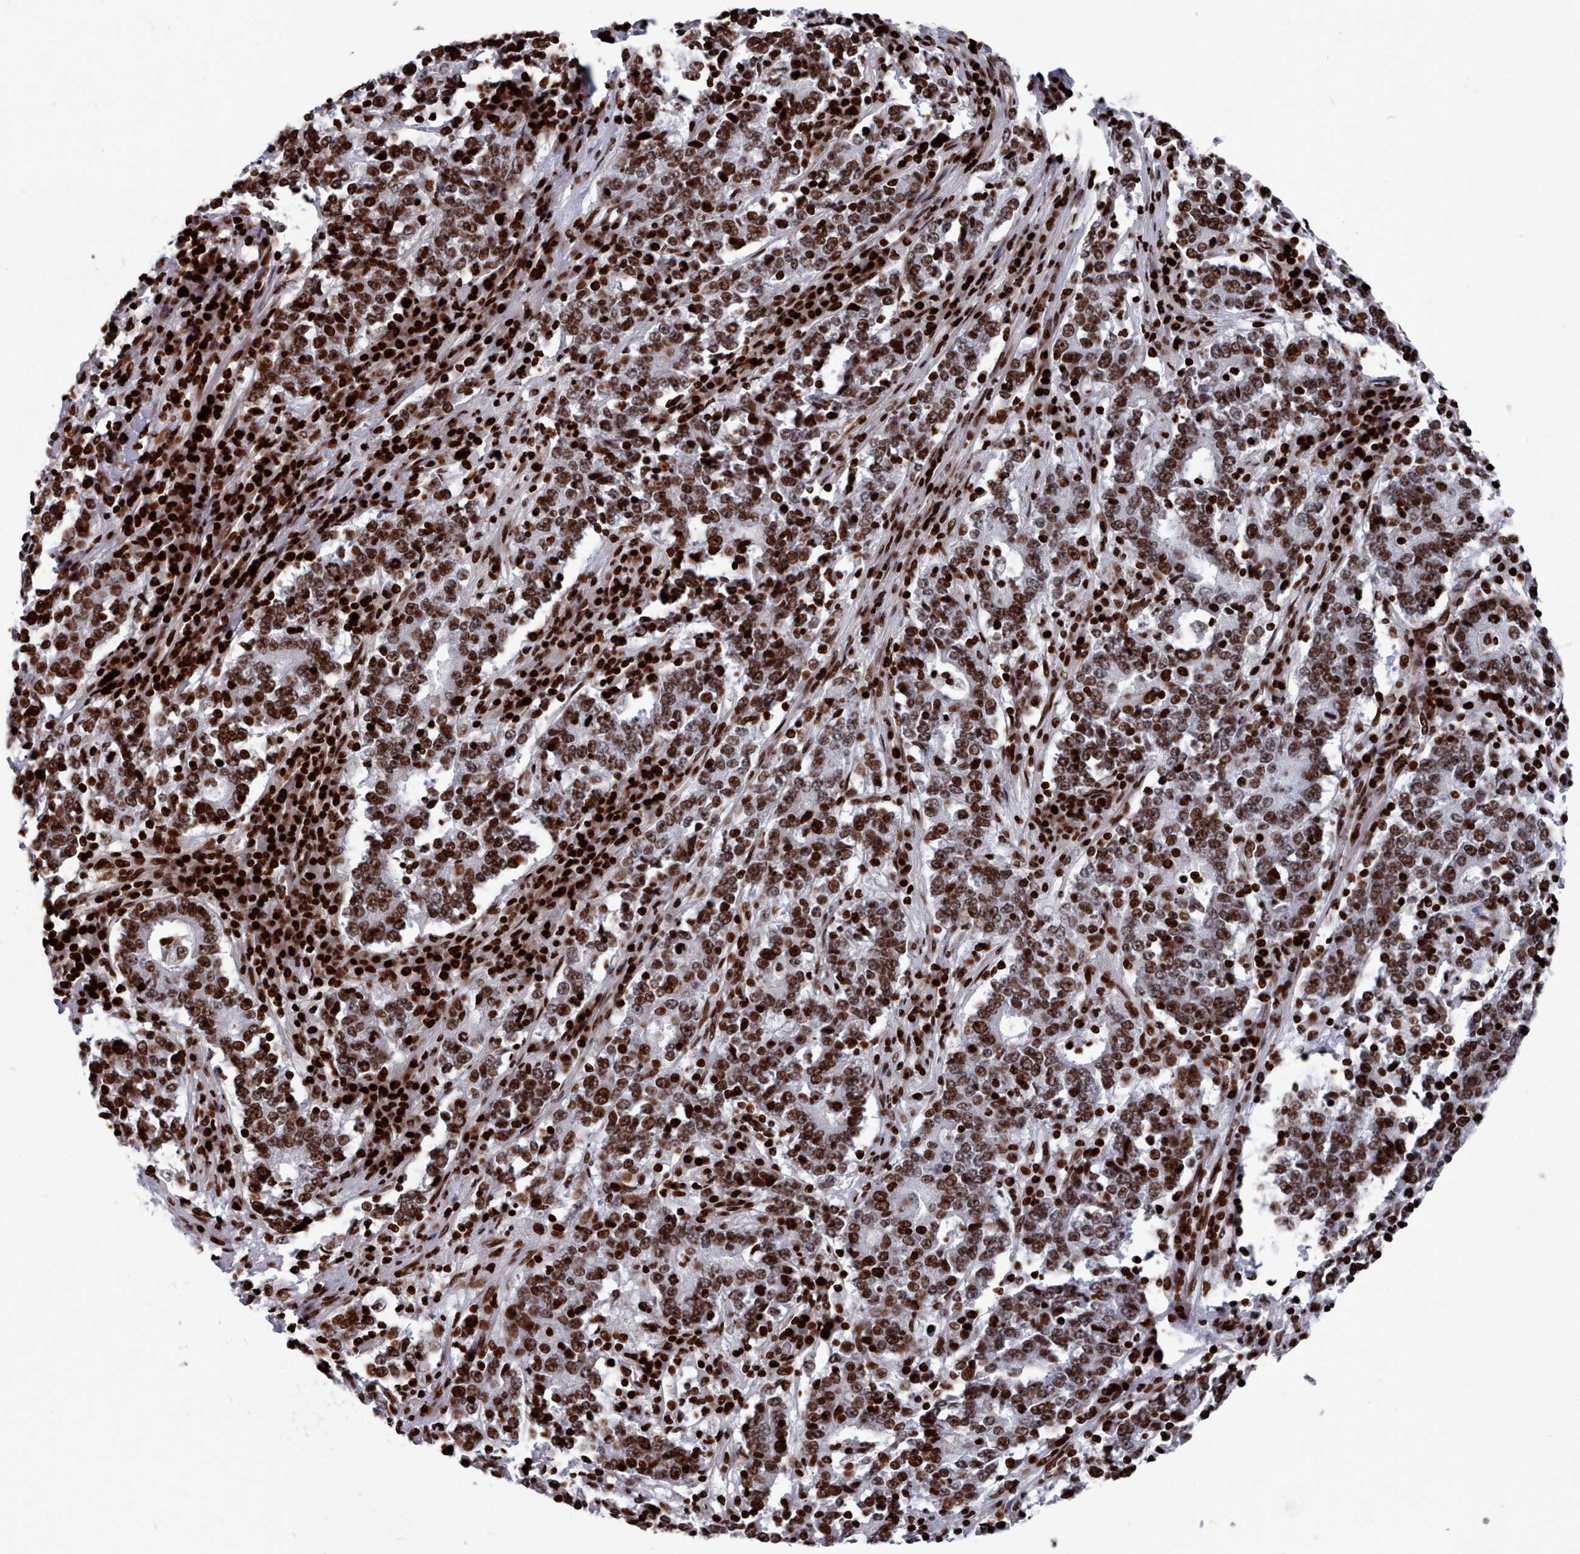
{"staining": {"intensity": "strong", "quantity": ">75%", "location": "nuclear"}, "tissue": "stomach cancer", "cell_type": "Tumor cells", "image_type": "cancer", "snomed": [{"axis": "morphology", "description": "Adenocarcinoma, NOS"}, {"axis": "topography", "description": "Stomach"}], "caption": "IHC photomicrograph of adenocarcinoma (stomach) stained for a protein (brown), which shows high levels of strong nuclear expression in approximately >75% of tumor cells.", "gene": "PCDHB12", "patient": {"sex": "male", "age": 59}}